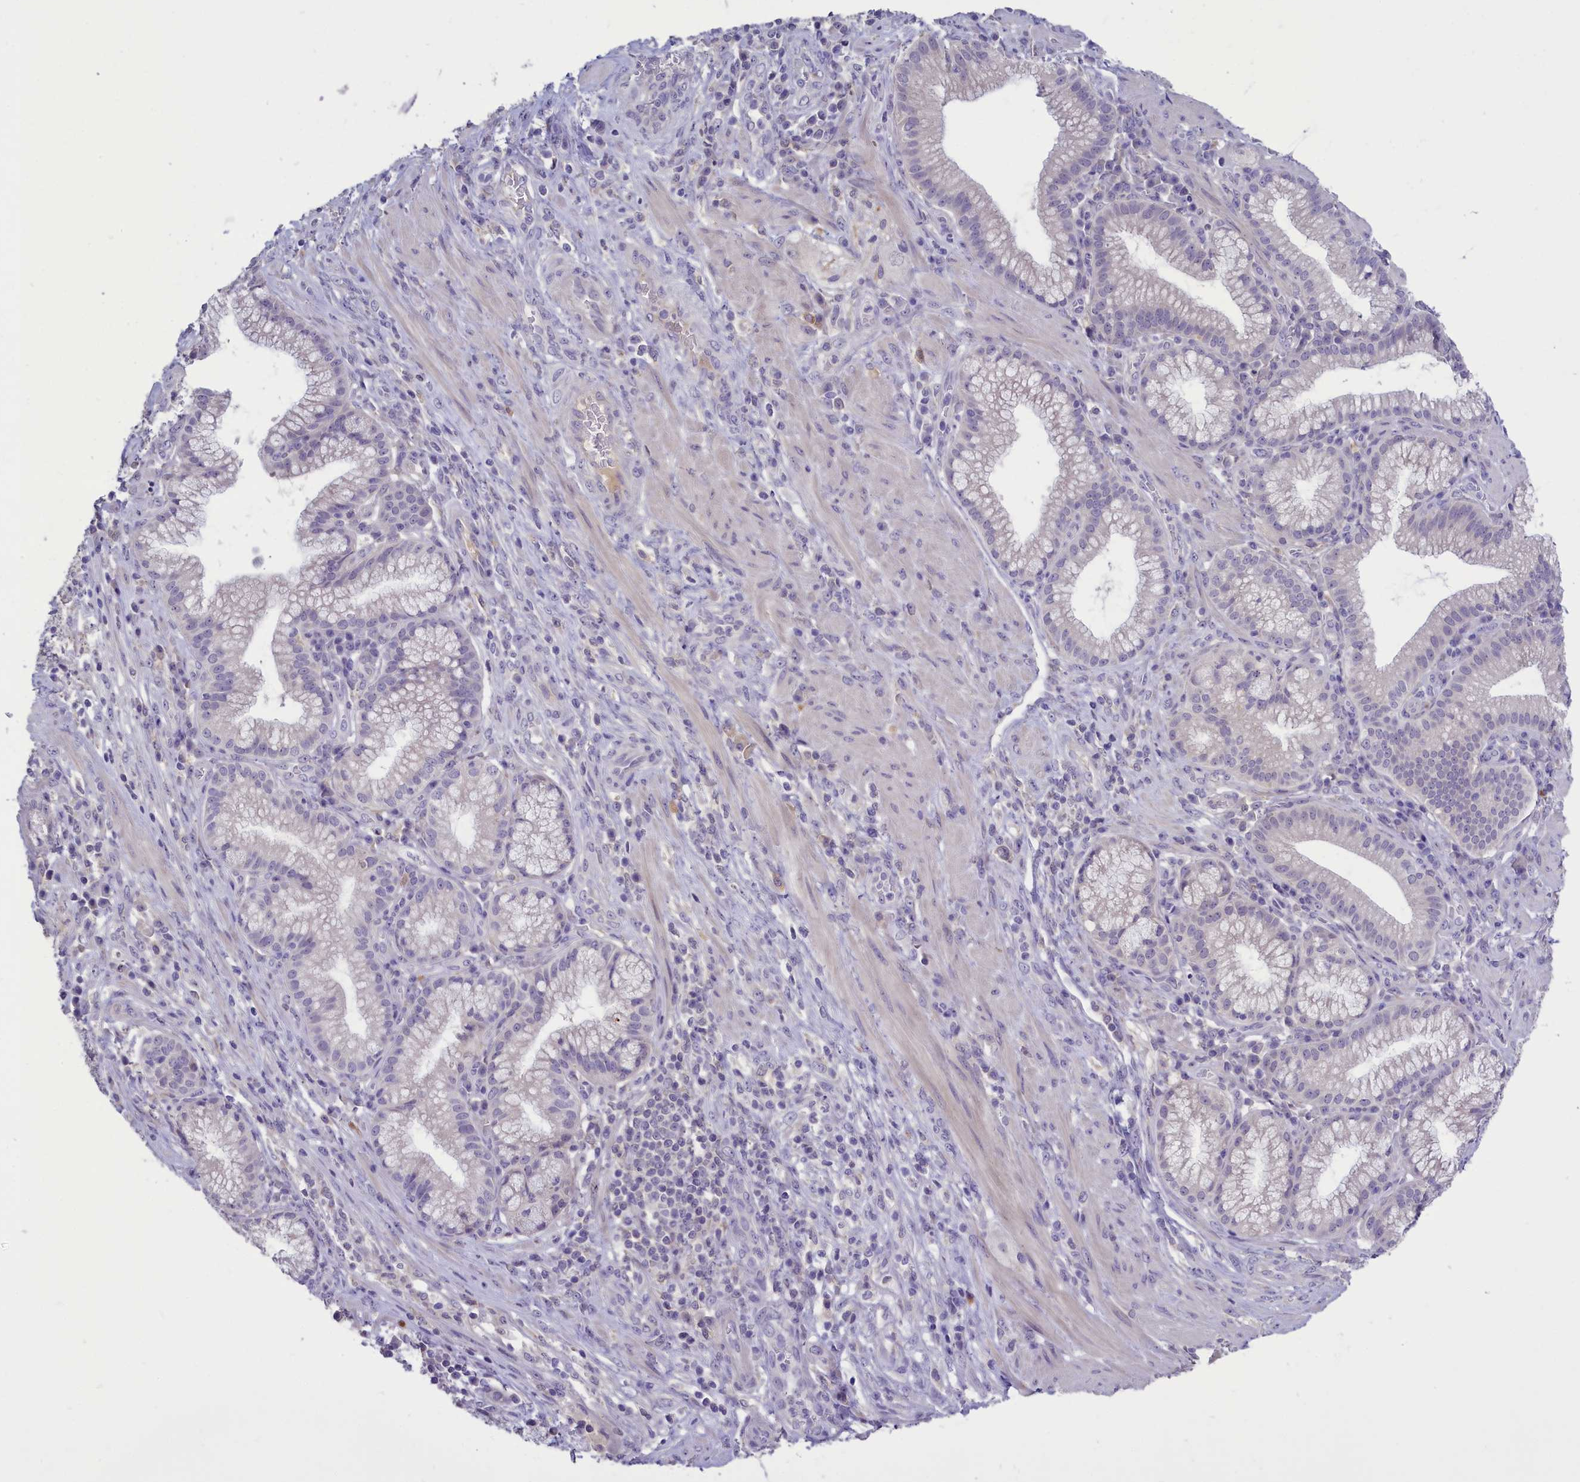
{"staining": {"intensity": "negative", "quantity": "none", "location": "none"}, "tissue": "pancreatic cancer", "cell_type": "Tumor cells", "image_type": "cancer", "snomed": [{"axis": "morphology", "description": "Adenocarcinoma, NOS"}, {"axis": "topography", "description": "Pancreas"}], "caption": "Tumor cells are negative for protein expression in human pancreatic adenocarcinoma.", "gene": "ENPP6", "patient": {"sex": "male", "age": 72}}